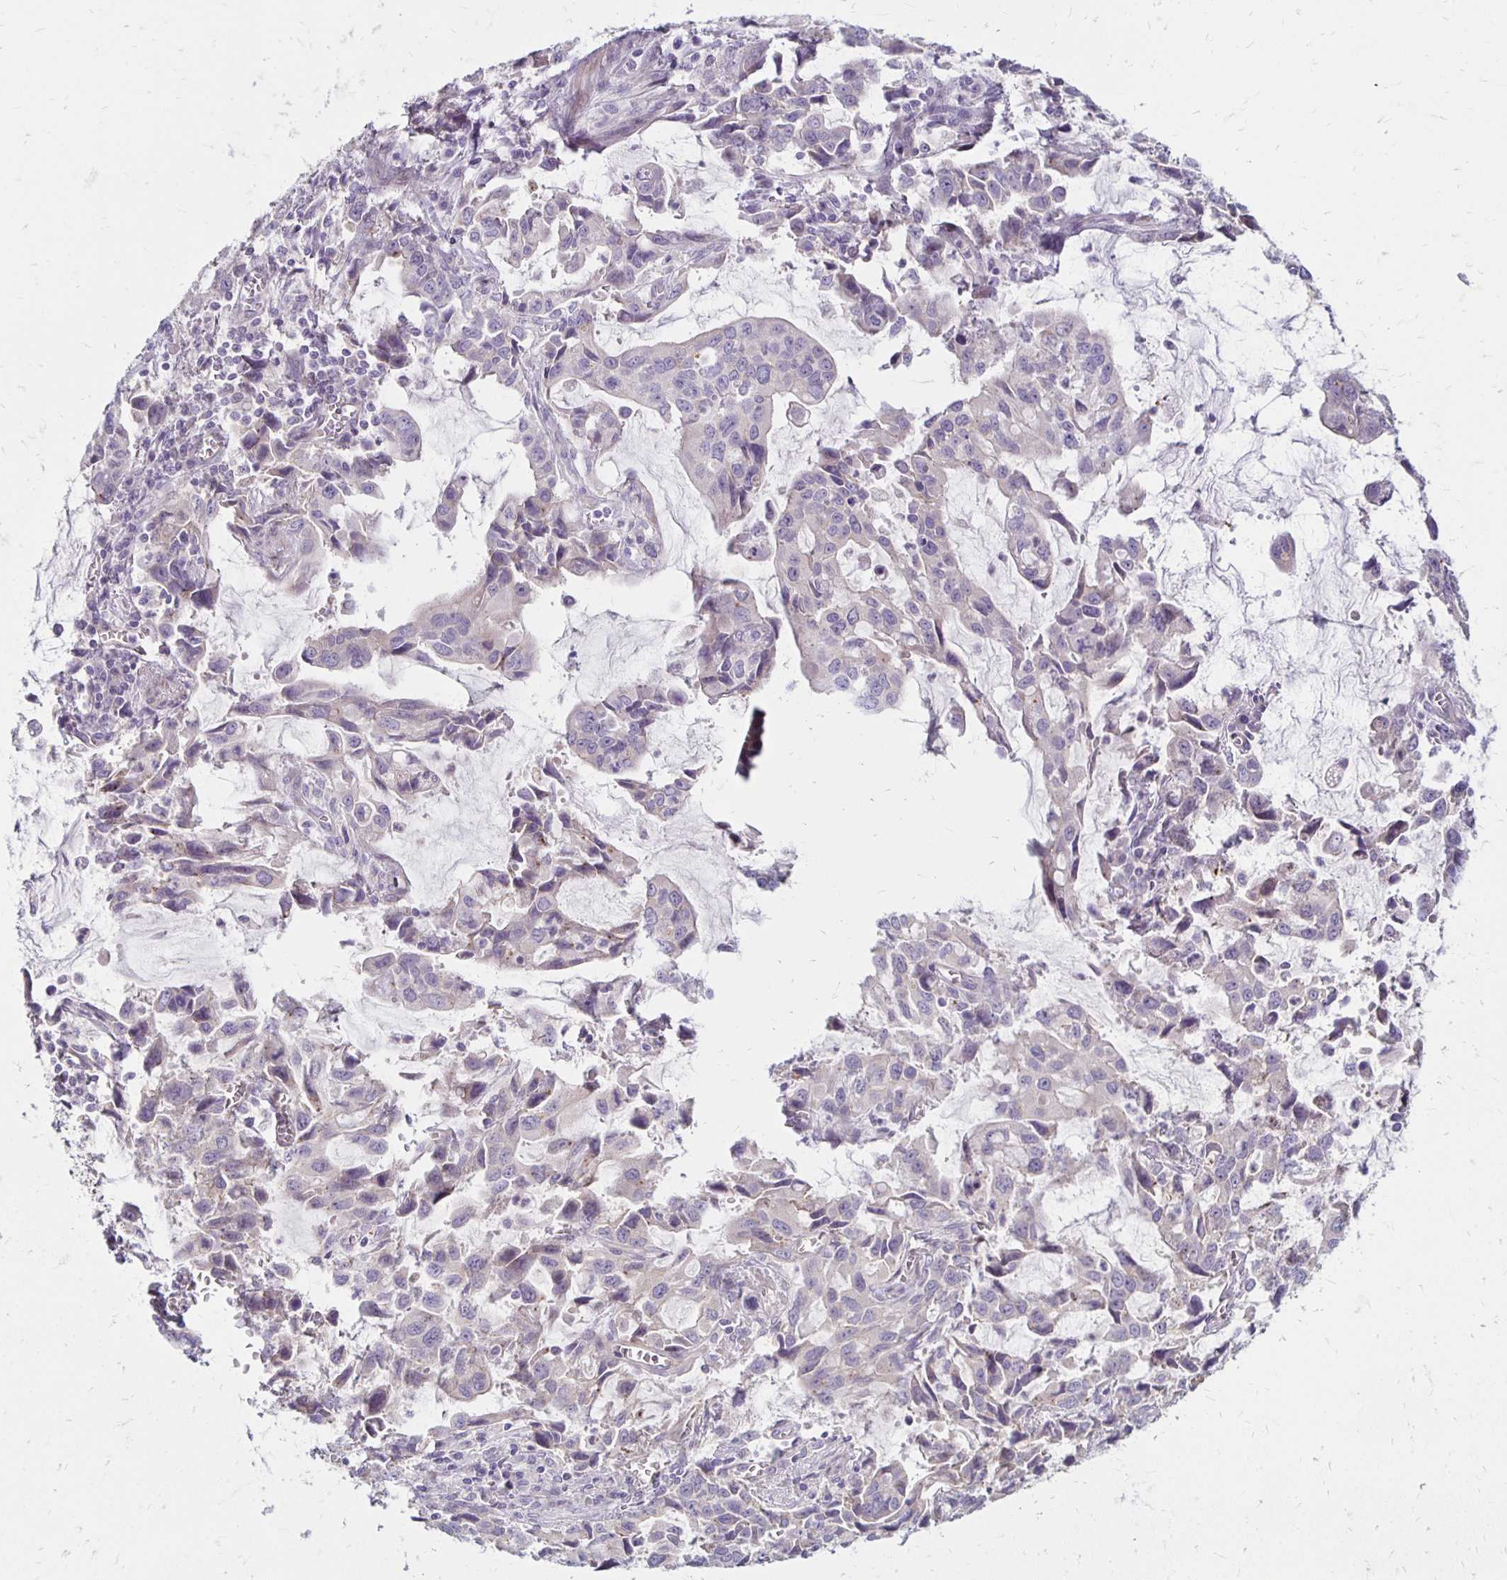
{"staining": {"intensity": "negative", "quantity": "none", "location": "none"}, "tissue": "stomach cancer", "cell_type": "Tumor cells", "image_type": "cancer", "snomed": [{"axis": "morphology", "description": "Adenocarcinoma, NOS"}, {"axis": "topography", "description": "Stomach, upper"}], "caption": "The image exhibits no staining of tumor cells in stomach cancer (adenocarcinoma). (Brightfield microscopy of DAB immunohistochemistry (IHC) at high magnification).", "gene": "KATNBL1", "patient": {"sex": "male", "age": 85}}